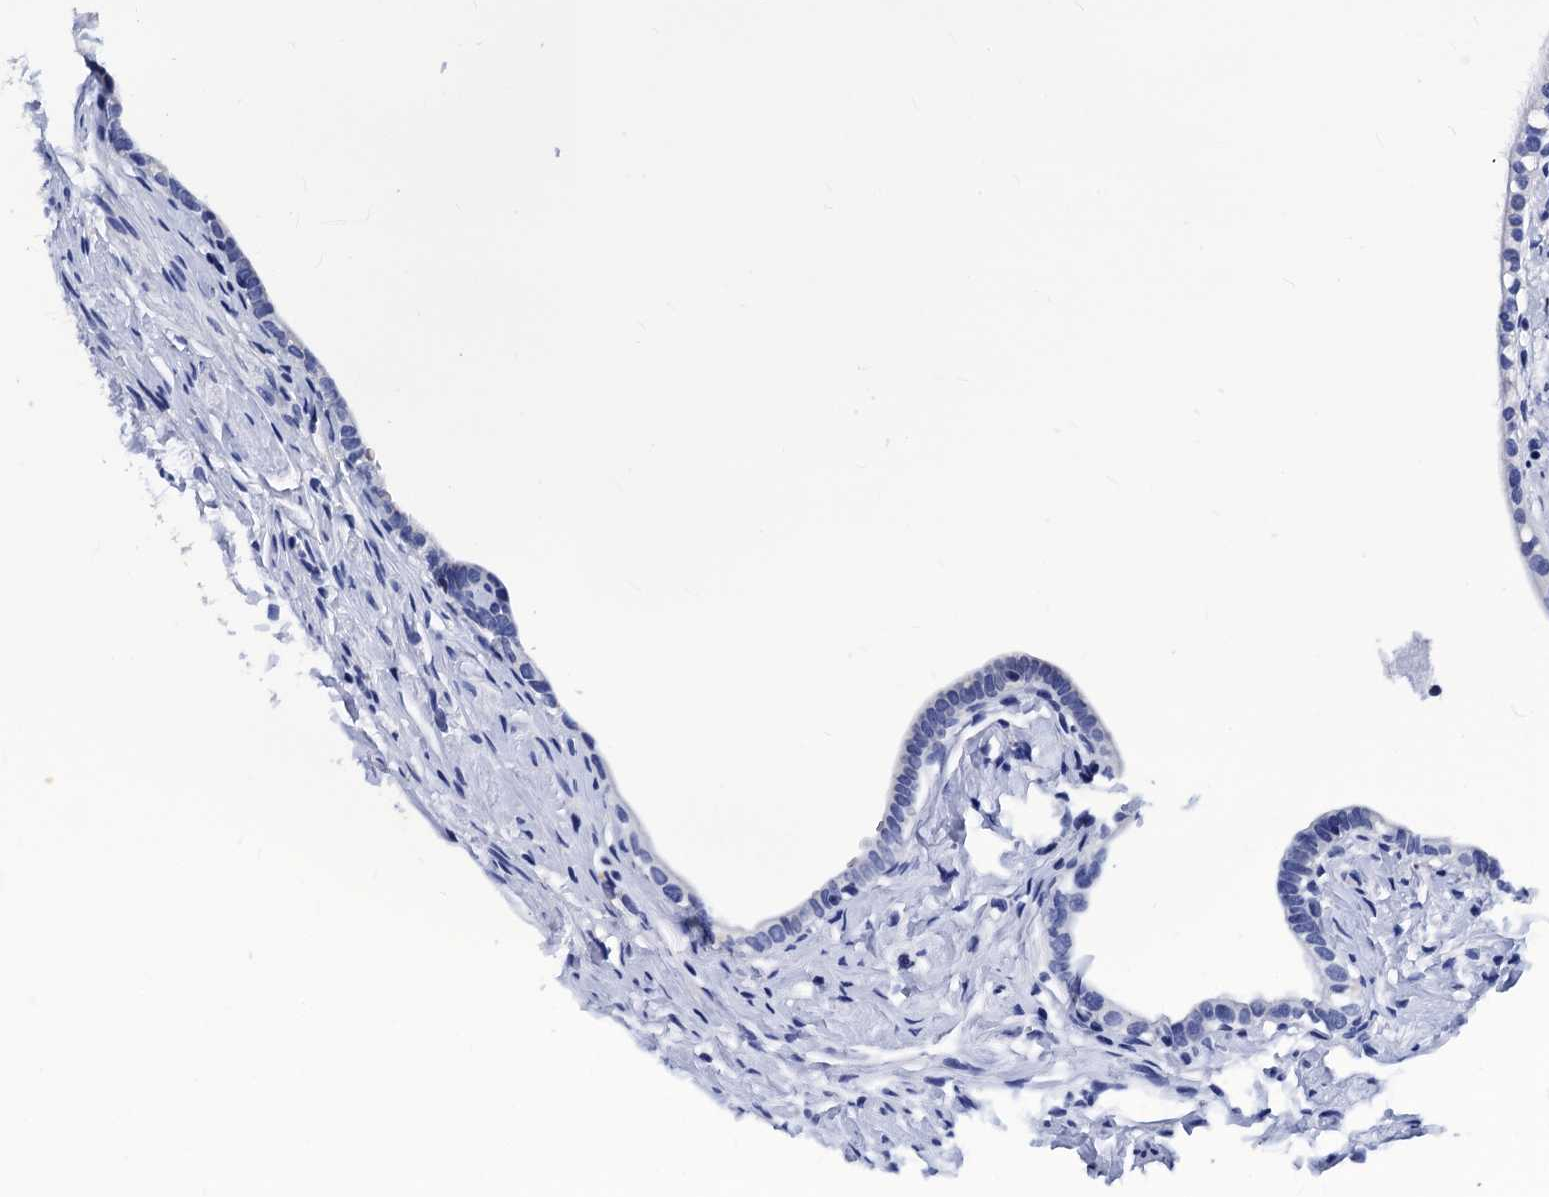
{"staining": {"intensity": "negative", "quantity": "none", "location": "none"}, "tissue": "fallopian tube", "cell_type": "Glandular cells", "image_type": "normal", "snomed": [{"axis": "morphology", "description": "Normal tissue, NOS"}, {"axis": "topography", "description": "Fallopian tube"}], "caption": "Glandular cells are negative for brown protein staining in normal fallopian tube. The staining is performed using DAB (3,3'-diaminobenzidine) brown chromogen with nuclei counter-stained in using hematoxylin.", "gene": "LRRC30", "patient": {"sex": "female", "age": 66}}